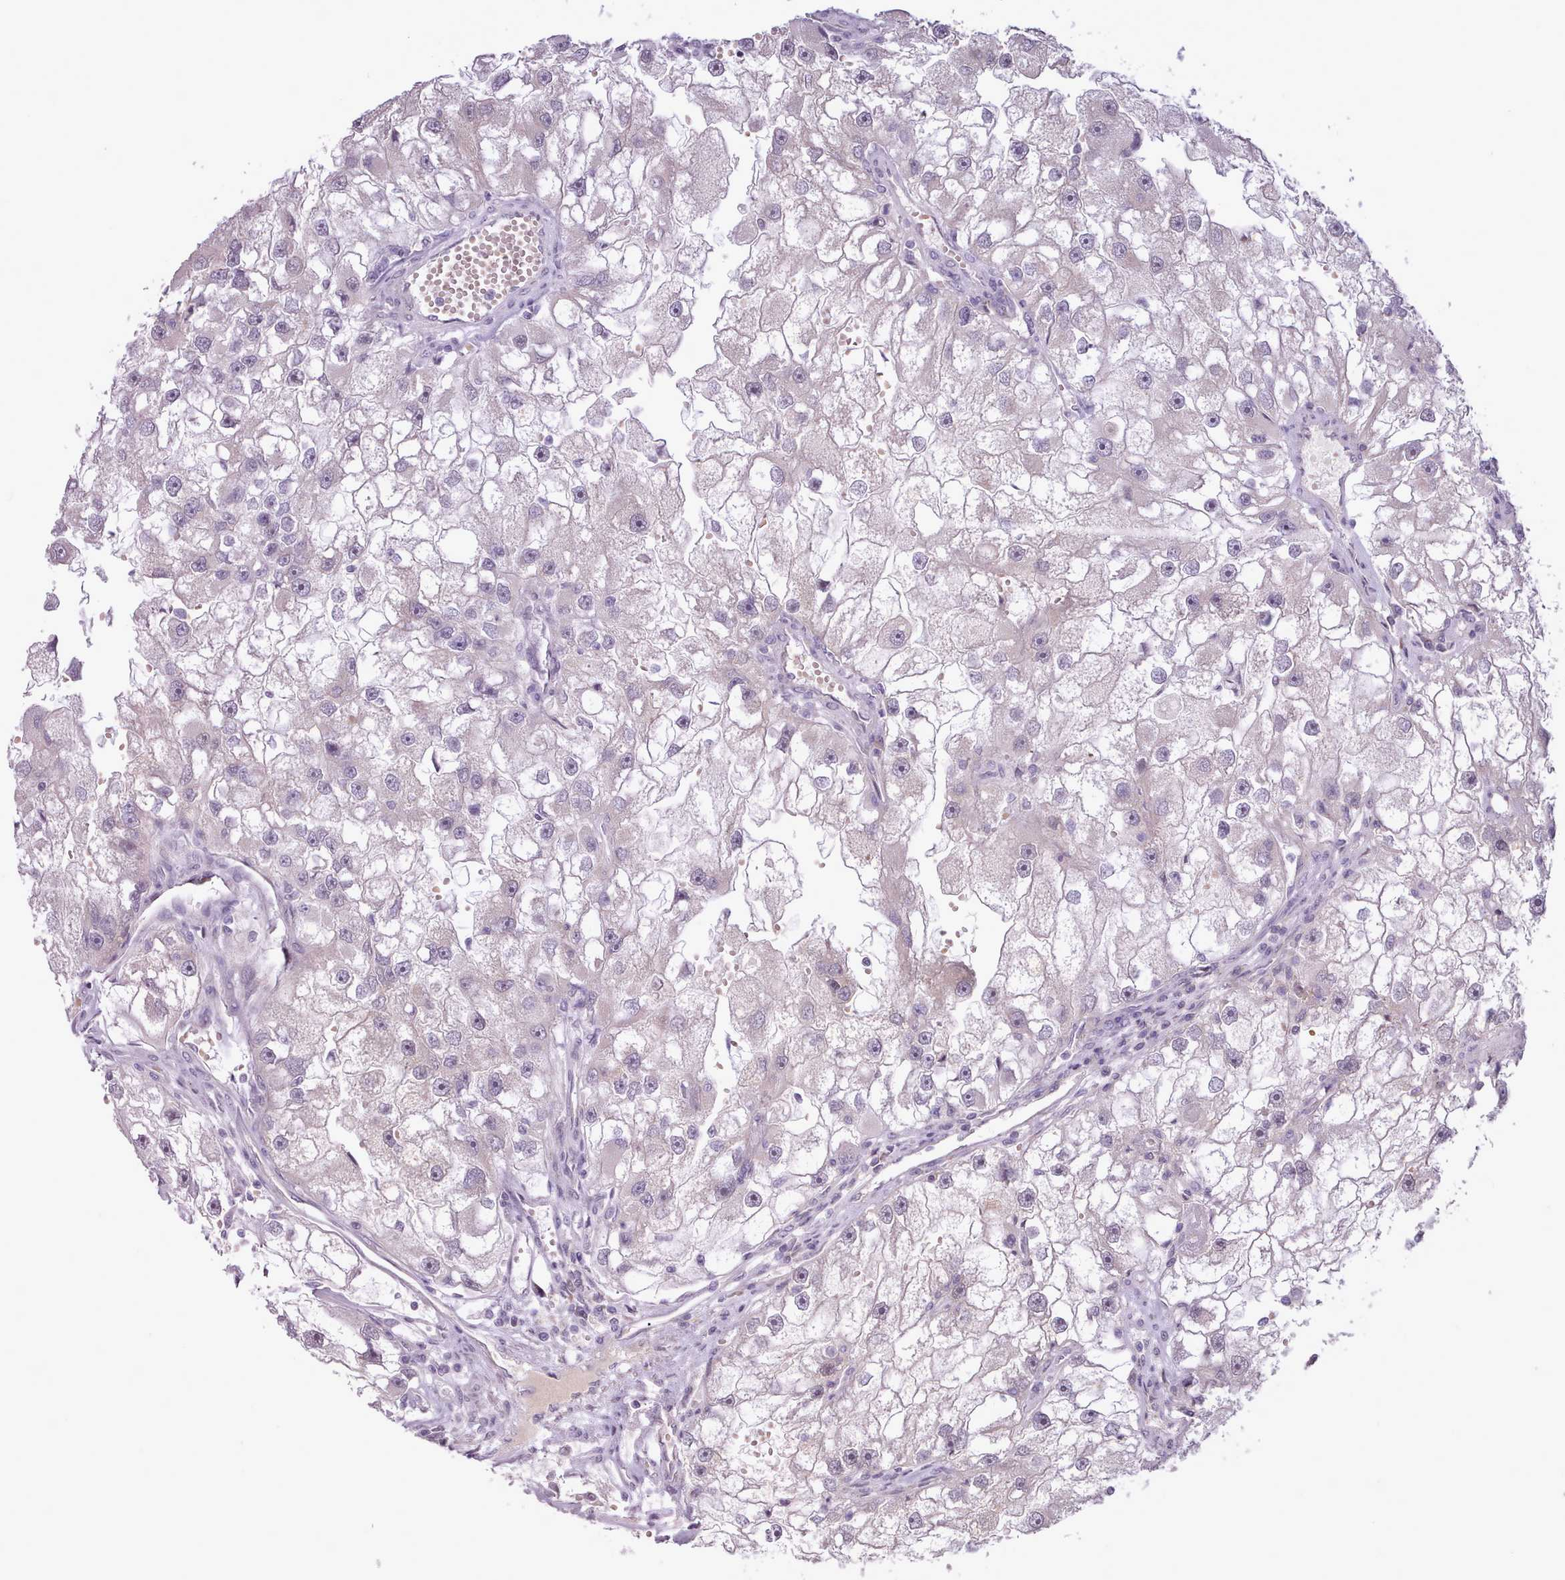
{"staining": {"intensity": "negative", "quantity": "none", "location": "none"}, "tissue": "renal cancer", "cell_type": "Tumor cells", "image_type": "cancer", "snomed": [{"axis": "morphology", "description": "Adenocarcinoma, NOS"}, {"axis": "topography", "description": "Kidney"}], "caption": "The micrograph exhibits no significant staining in tumor cells of renal cancer (adenocarcinoma).", "gene": "LIN7C", "patient": {"sex": "male", "age": 63}}